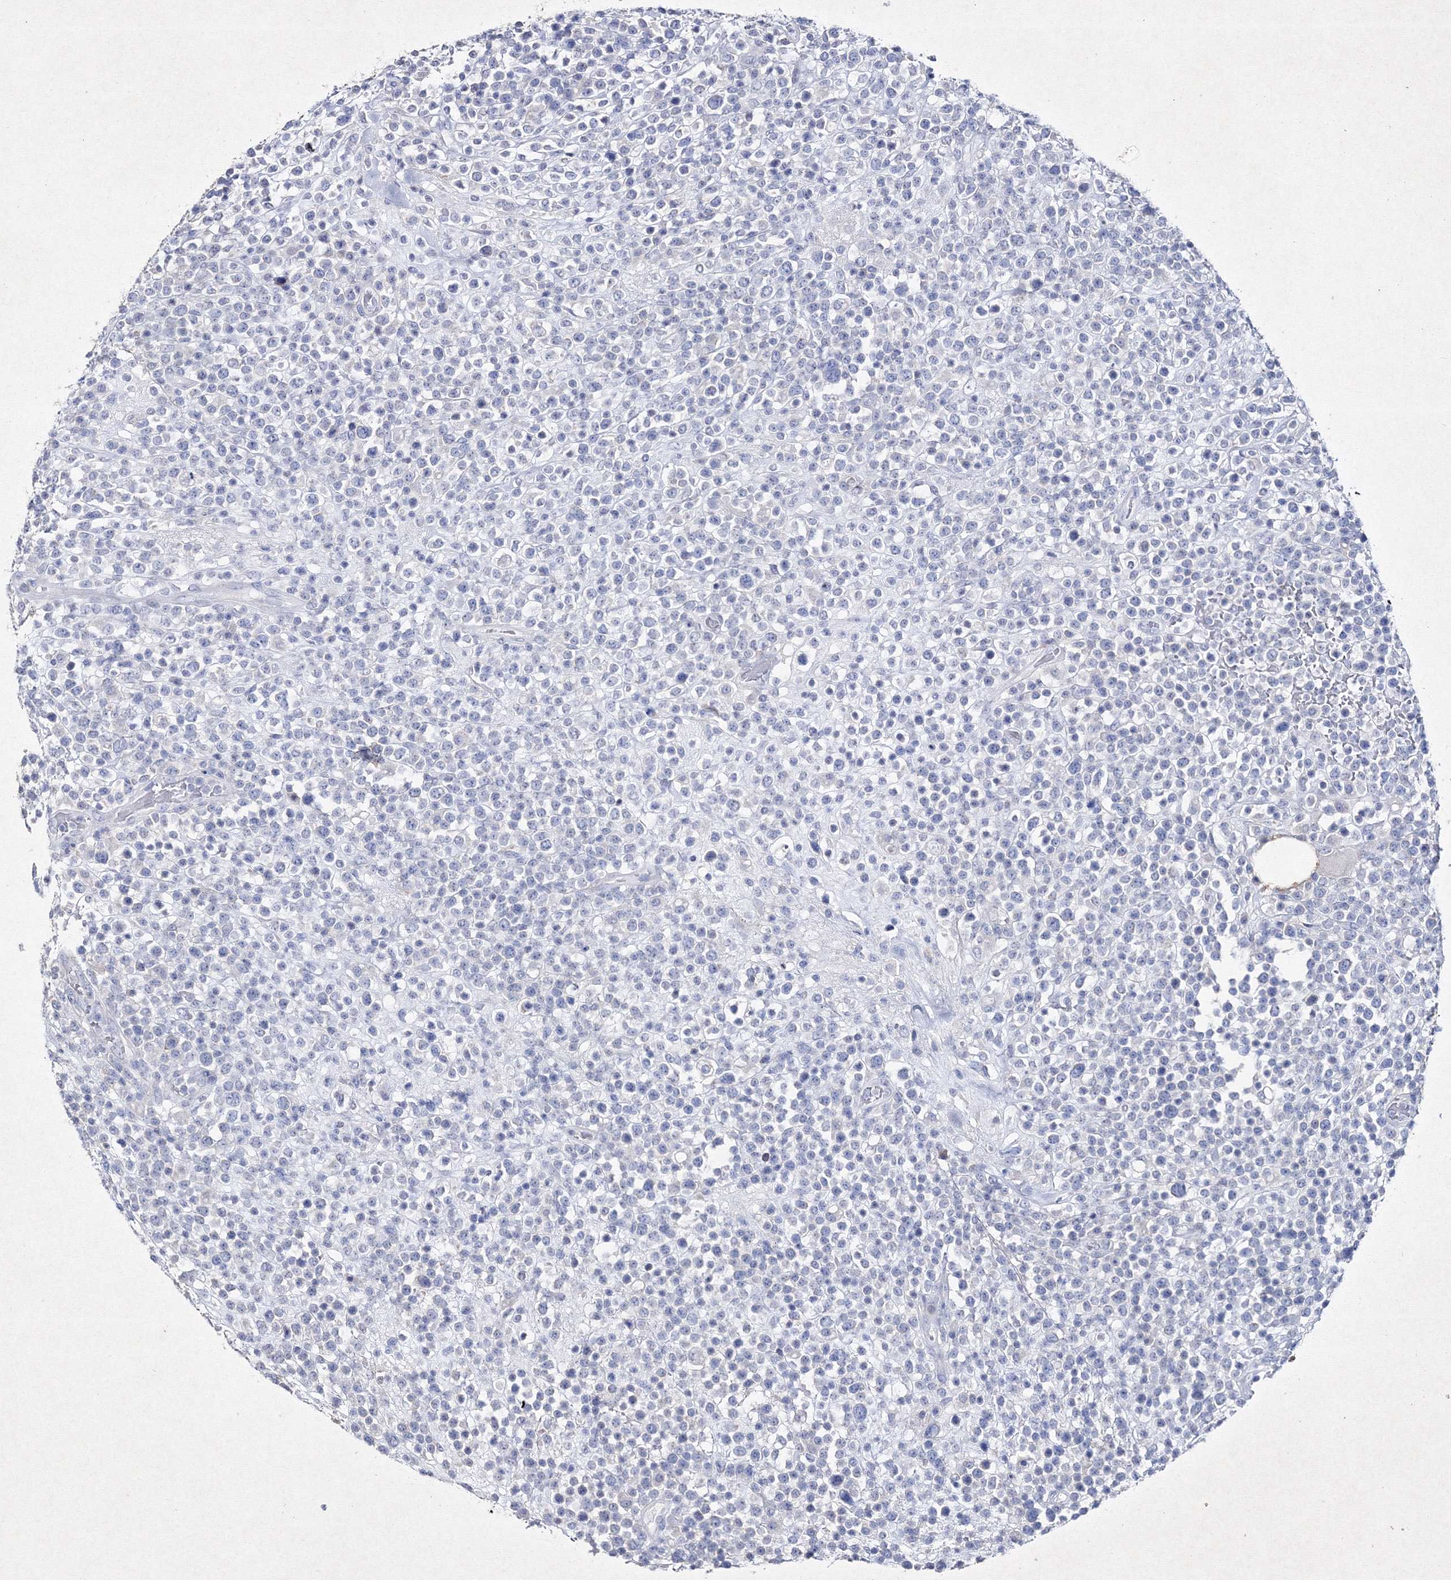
{"staining": {"intensity": "negative", "quantity": "none", "location": "none"}, "tissue": "lymphoma", "cell_type": "Tumor cells", "image_type": "cancer", "snomed": [{"axis": "morphology", "description": "Malignant lymphoma, non-Hodgkin's type, High grade"}, {"axis": "topography", "description": "Colon"}], "caption": "High power microscopy micrograph of an IHC histopathology image of high-grade malignant lymphoma, non-Hodgkin's type, revealing no significant positivity in tumor cells. (DAB (3,3'-diaminobenzidine) immunohistochemistry, high magnification).", "gene": "SMIM29", "patient": {"sex": "female", "age": 53}}